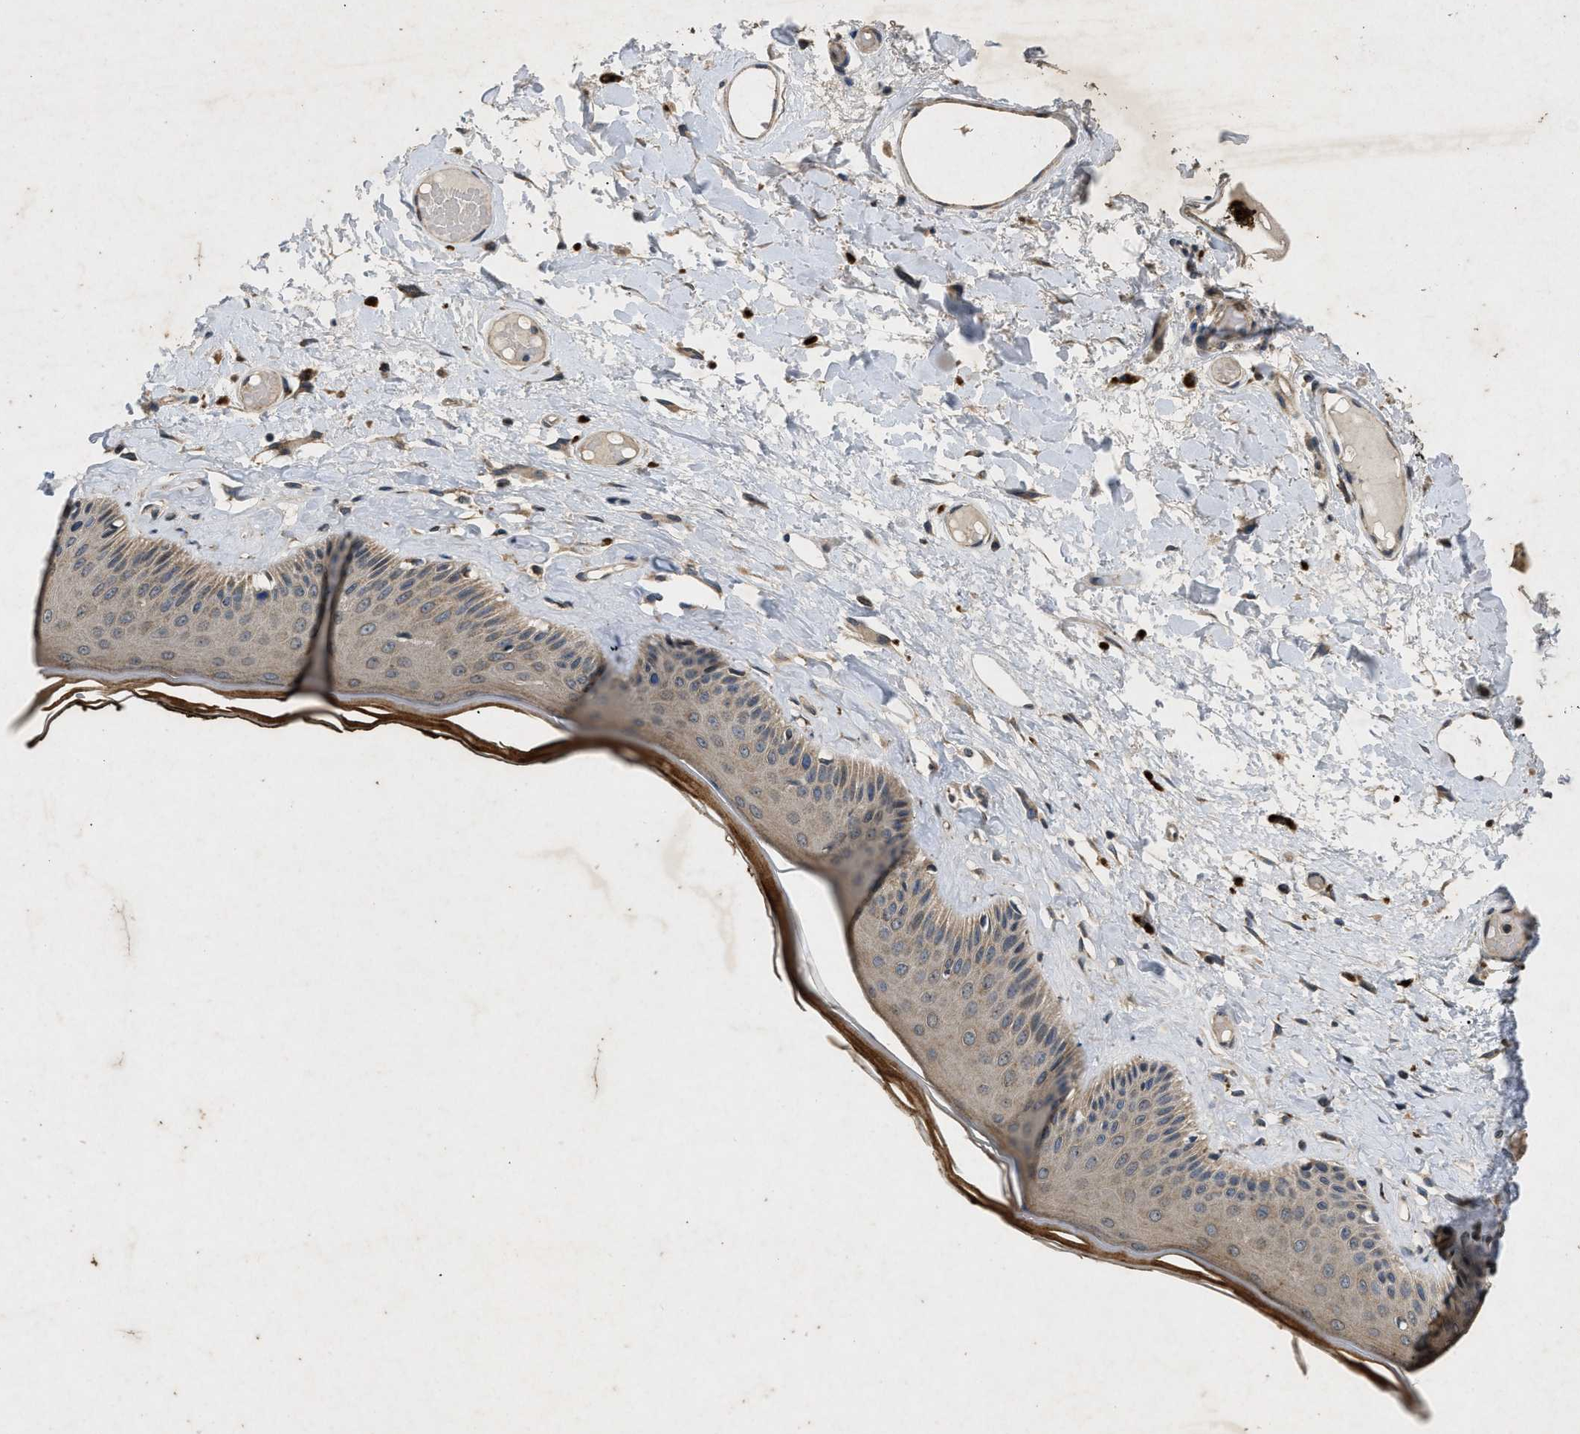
{"staining": {"intensity": "moderate", "quantity": ">75%", "location": "cytoplasmic/membranous"}, "tissue": "skin", "cell_type": "Epidermal cells", "image_type": "normal", "snomed": [{"axis": "morphology", "description": "Normal tissue, NOS"}, {"axis": "topography", "description": "Vulva"}], "caption": "Human skin stained with a brown dye demonstrates moderate cytoplasmic/membranous positive positivity in about >75% of epidermal cells.", "gene": "PRKG2", "patient": {"sex": "female", "age": 73}}